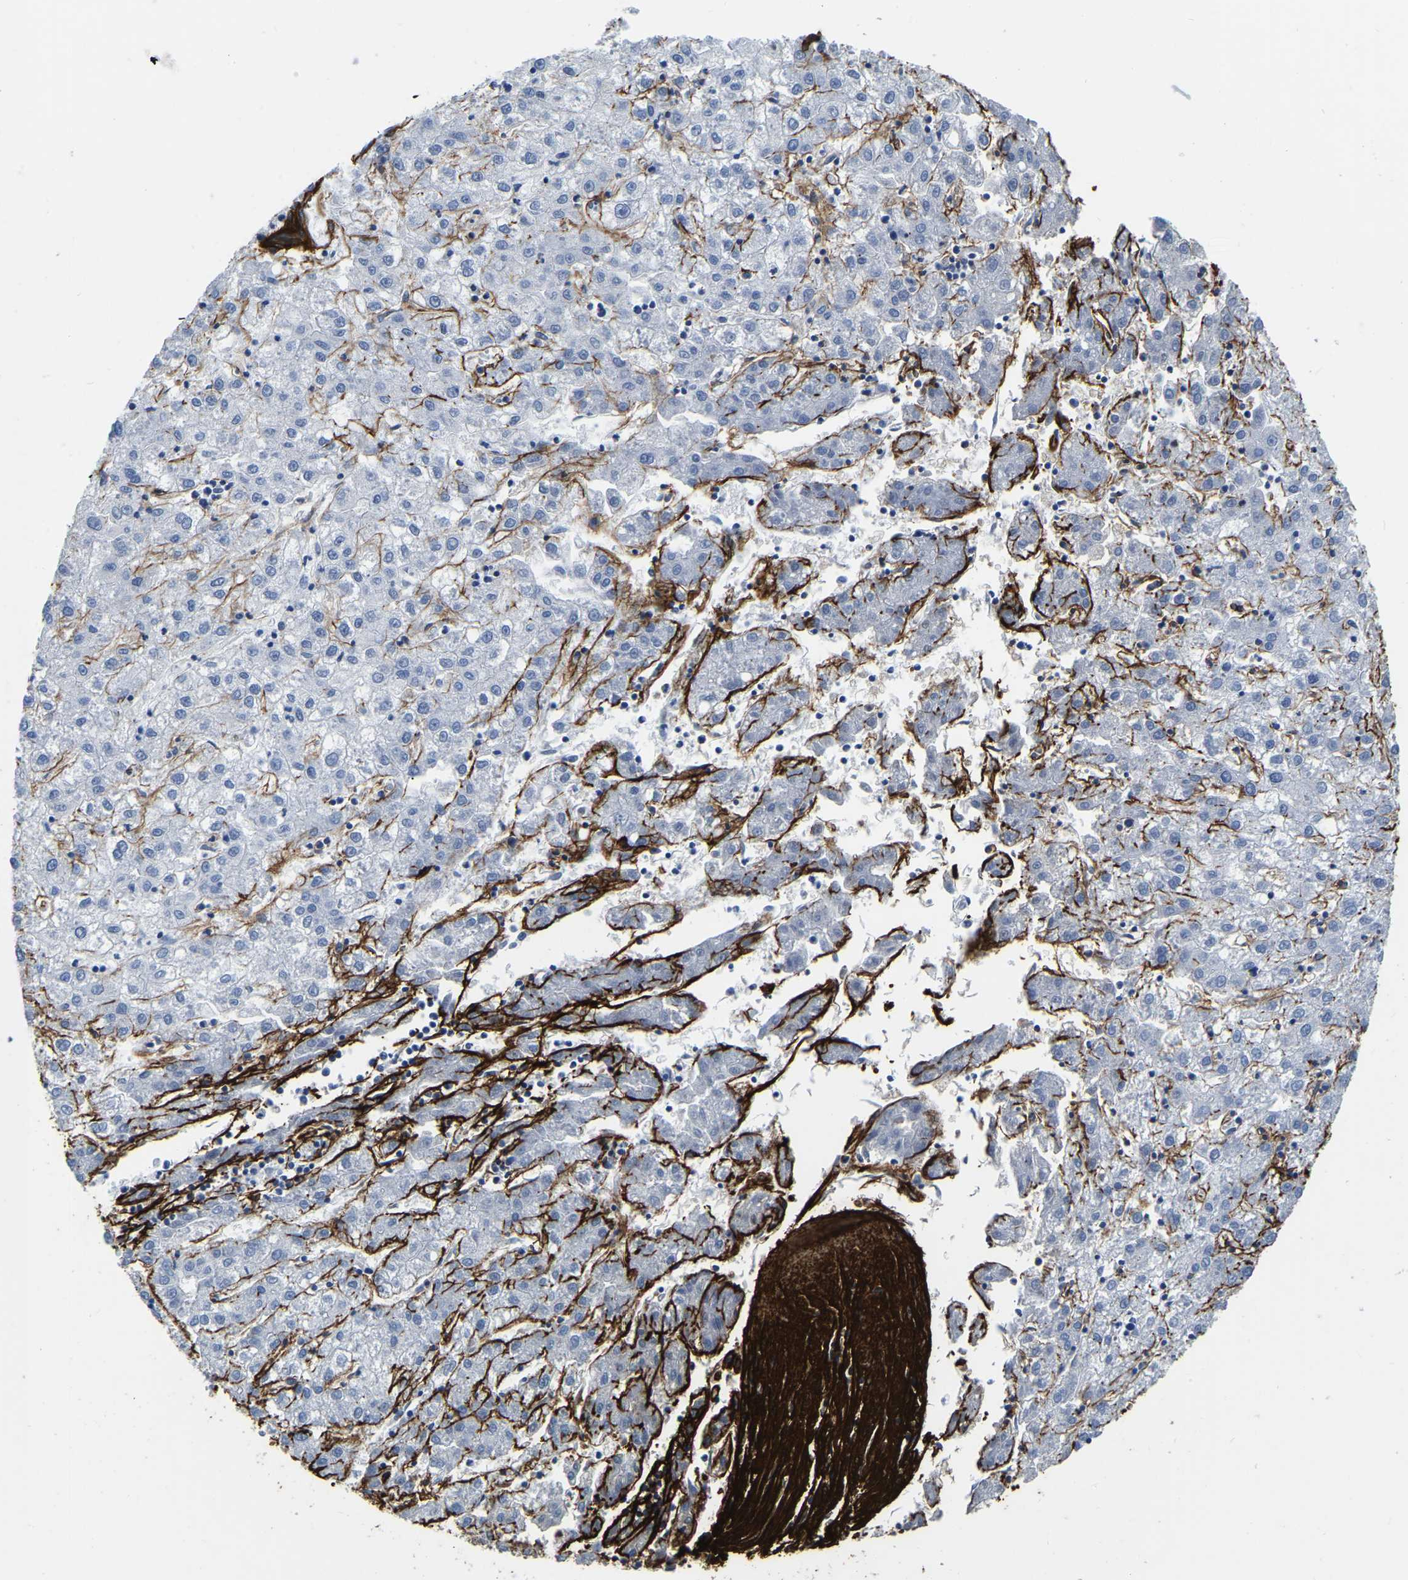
{"staining": {"intensity": "negative", "quantity": "none", "location": "none"}, "tissue": "liver cancer", "cell_type": "Tumor cells", "image_type": "cancer", "snomed": [{"axis": "morphology", "description": "Carcinoma, Hepatocellular, NOS"}, {"axis": "topography", "description": "Liver"}], "caption": "An immunohistochemistry histopathology image of liver cancer (hepatocellular carcinoma) is shown. There is no staining in tumor cells of liver cancer (hepatocellular carcinoma). Nuclei are stained in blue.", "gene": "COL6A1", "patient": {"sex": "male", "age": 72}}